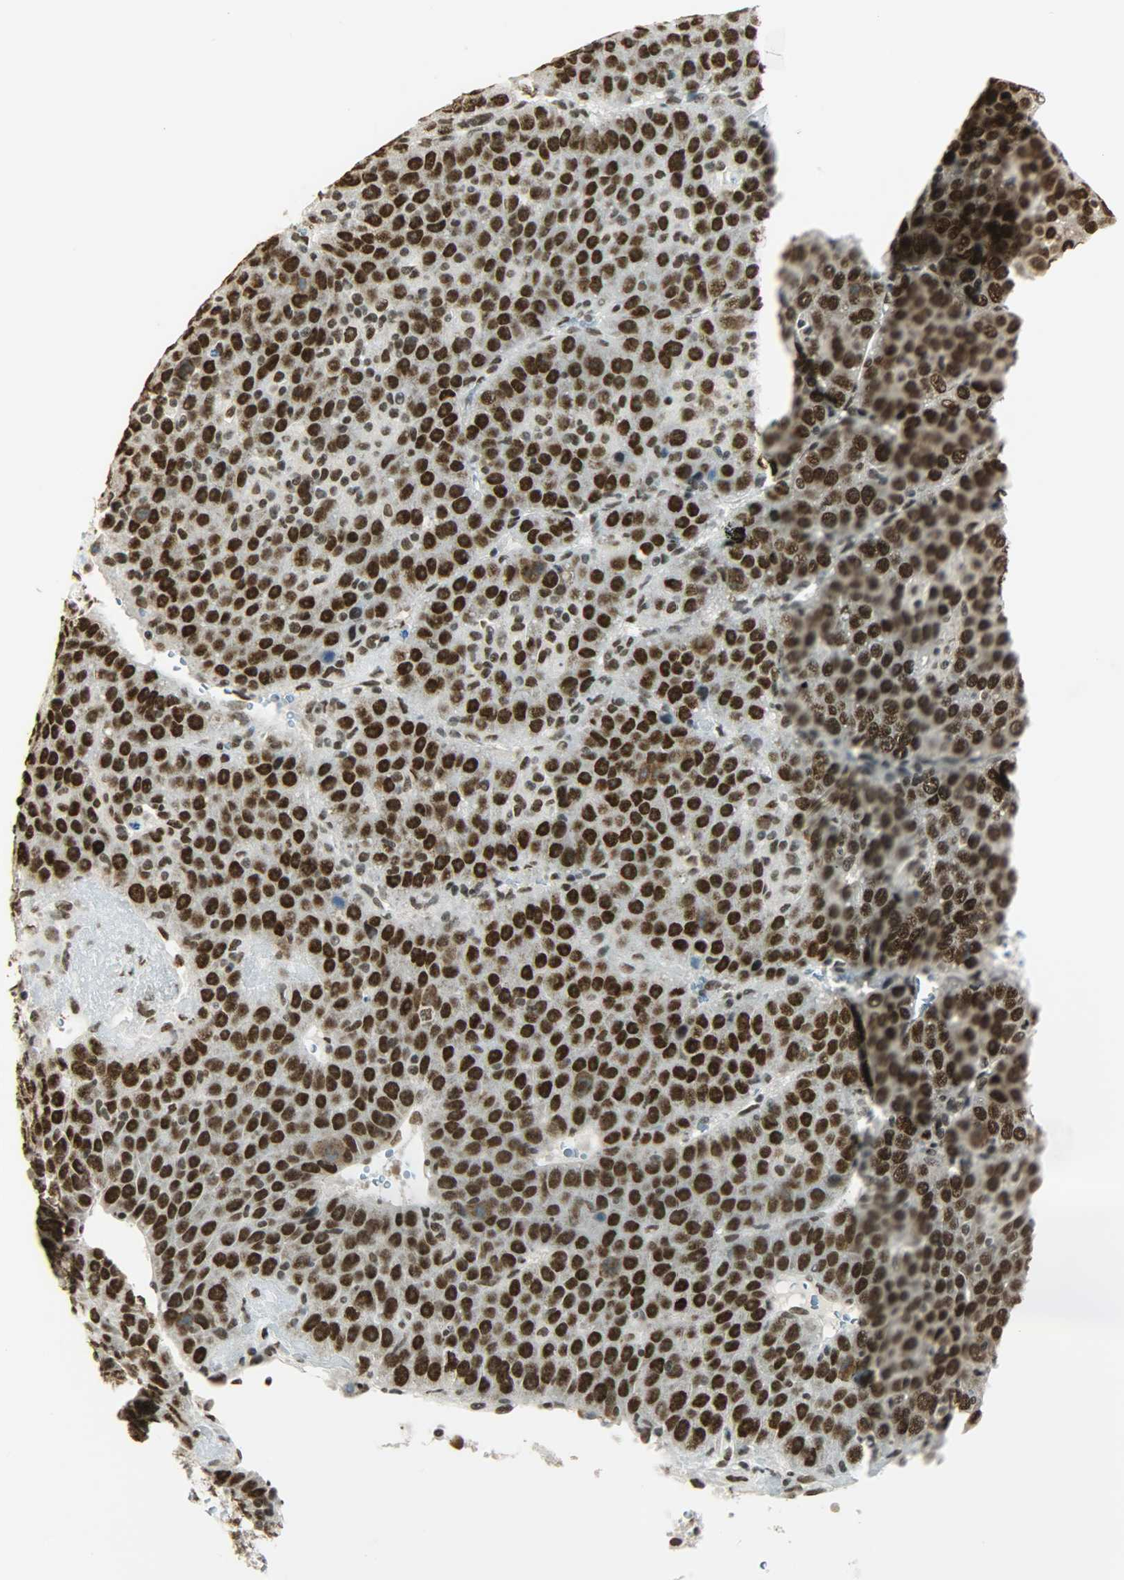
{"staining": {"intensity": "strong", "quantity": ">75%", "location": "nuclear"}, "tissue": "liver cancer", "cell_type": "Tumor cells", "image_type": "cancer", "snomed": [{"axis": "morphology", "description": "Carcinoma, Hepatocellular, NOS"}, {"axis": "topography", "description": "Liver"}], "caption": "About >75% of tumor cells in human liver cancer demonstrate strong nuclear protein staining as visualized by brown immunohistochemical staining.", "gene": "MYEF2", "patient": {"sex": "female", "age": 53}}